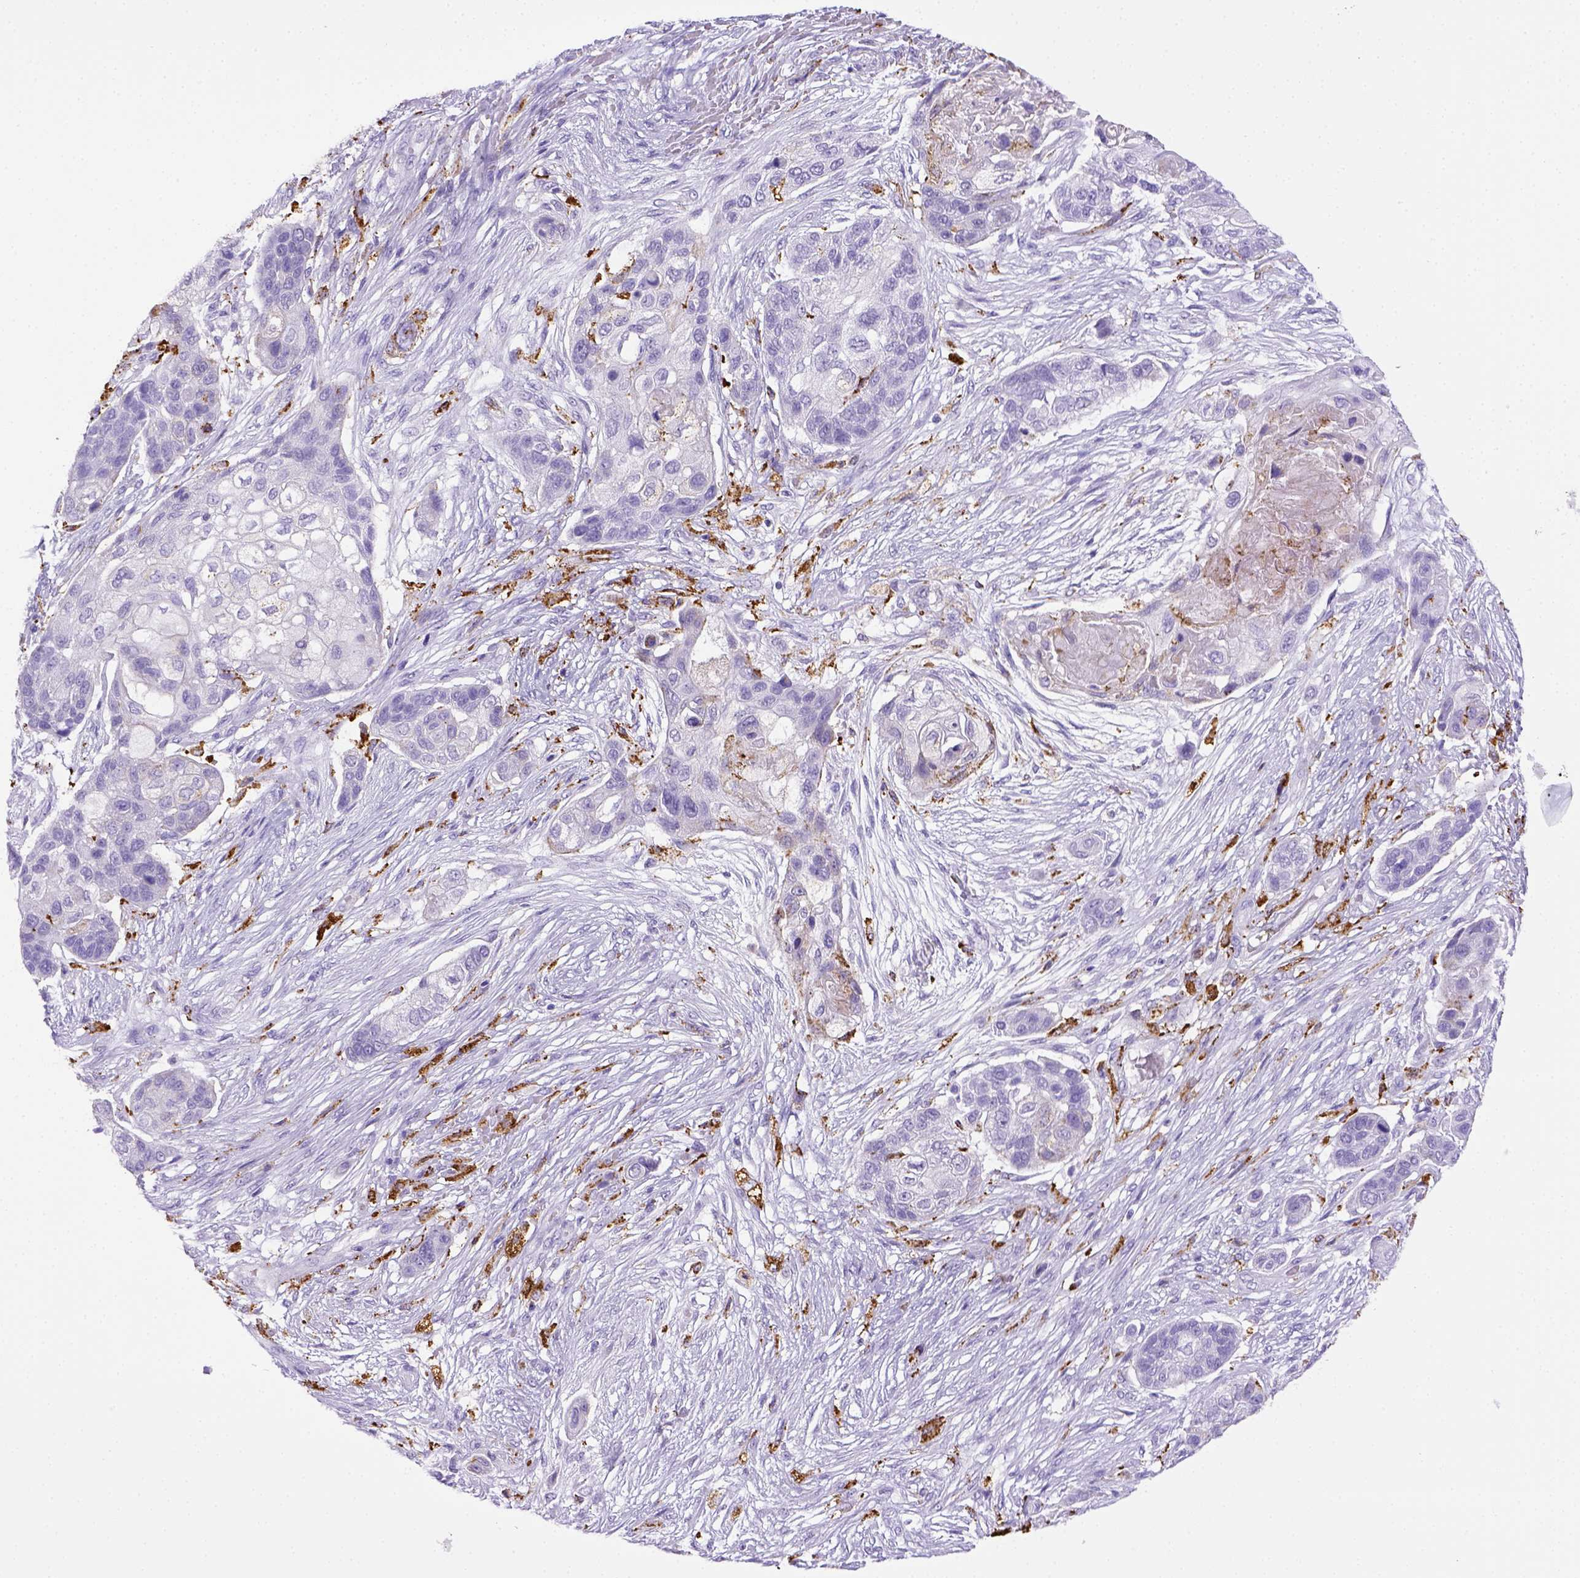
{"staining": {"intensity": "negative", "quantity": "none", "location": "none"}, "tissue": "lung cancer", "cell_type": "Tumor cells", "image_type": "cancer", "snomed": [{"axis": "morphology", "description": "Squamous cell carcinoma, NOS"}, {"axis": "topography", "description": "Lung"}], "caption": "This is an IHC image of lung cancer (squamous cell carcinoma). There is no positivity in tumor cells.", "gene": "CD68", "patient": {"sex": "male", "age": 69}}